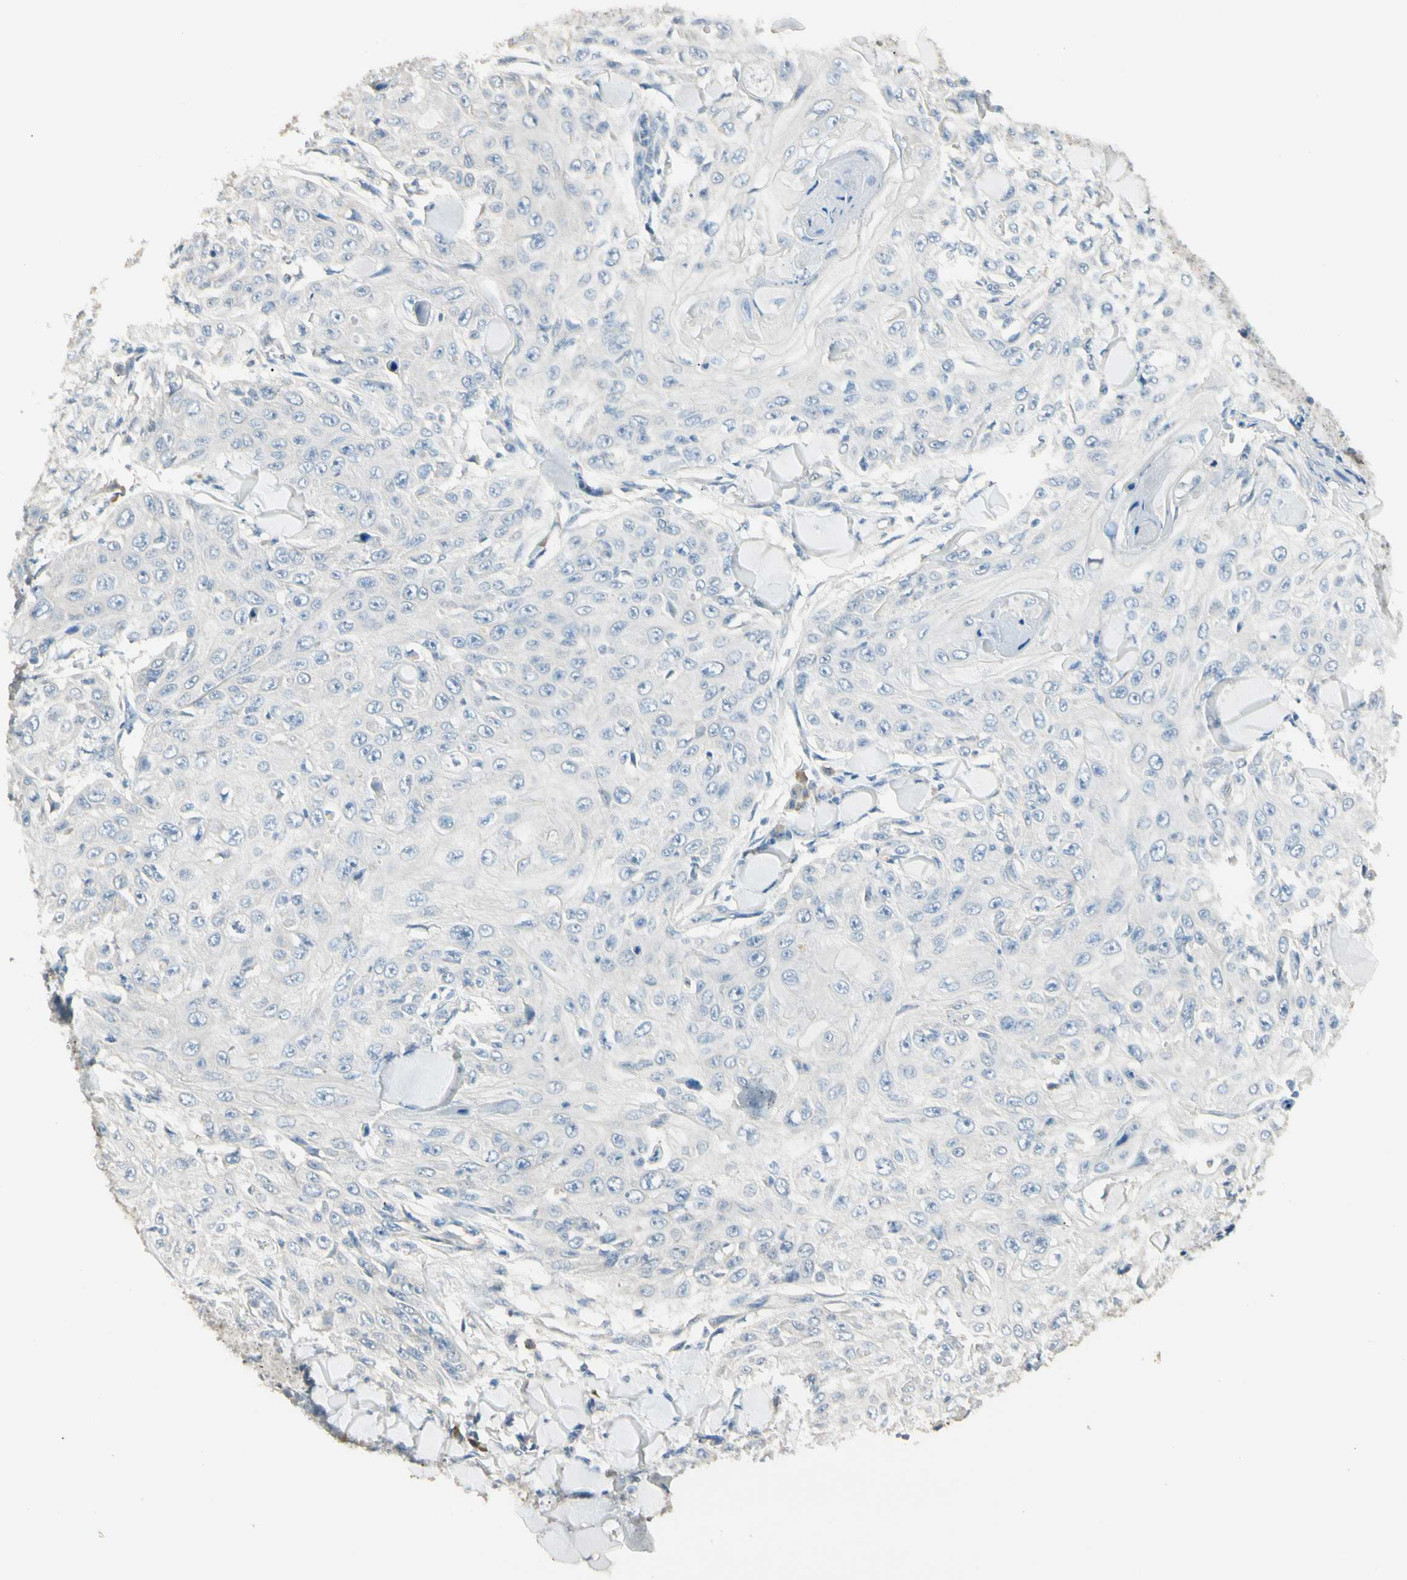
{"staining": {"intensity": "negative", "quantity": "none", "location": "none"}, "tissue": "skin cancer", "cell_type": "Tumor cells", "image_type": "cancer", "snomed": [{"axis": "morphology", "description": "Squamous cell carcinoma, NOS"}, {"axis": "topography", "description": "Skin"}], "caption": "Immunohistochemistry (IHC) image of neoplastic tissue: human squamous cell carcinoma (skin) stained with DAB (3,3'-diaminobenzidine) displays no significant protein staining in tumor cells. Brightfield microscopy of immunohistochemistry stained with DAB (brown) and hematoxylin (blue), captured at high magnification.", "gene": "GNE", "patient": {"sex": "male", "age": 86}}